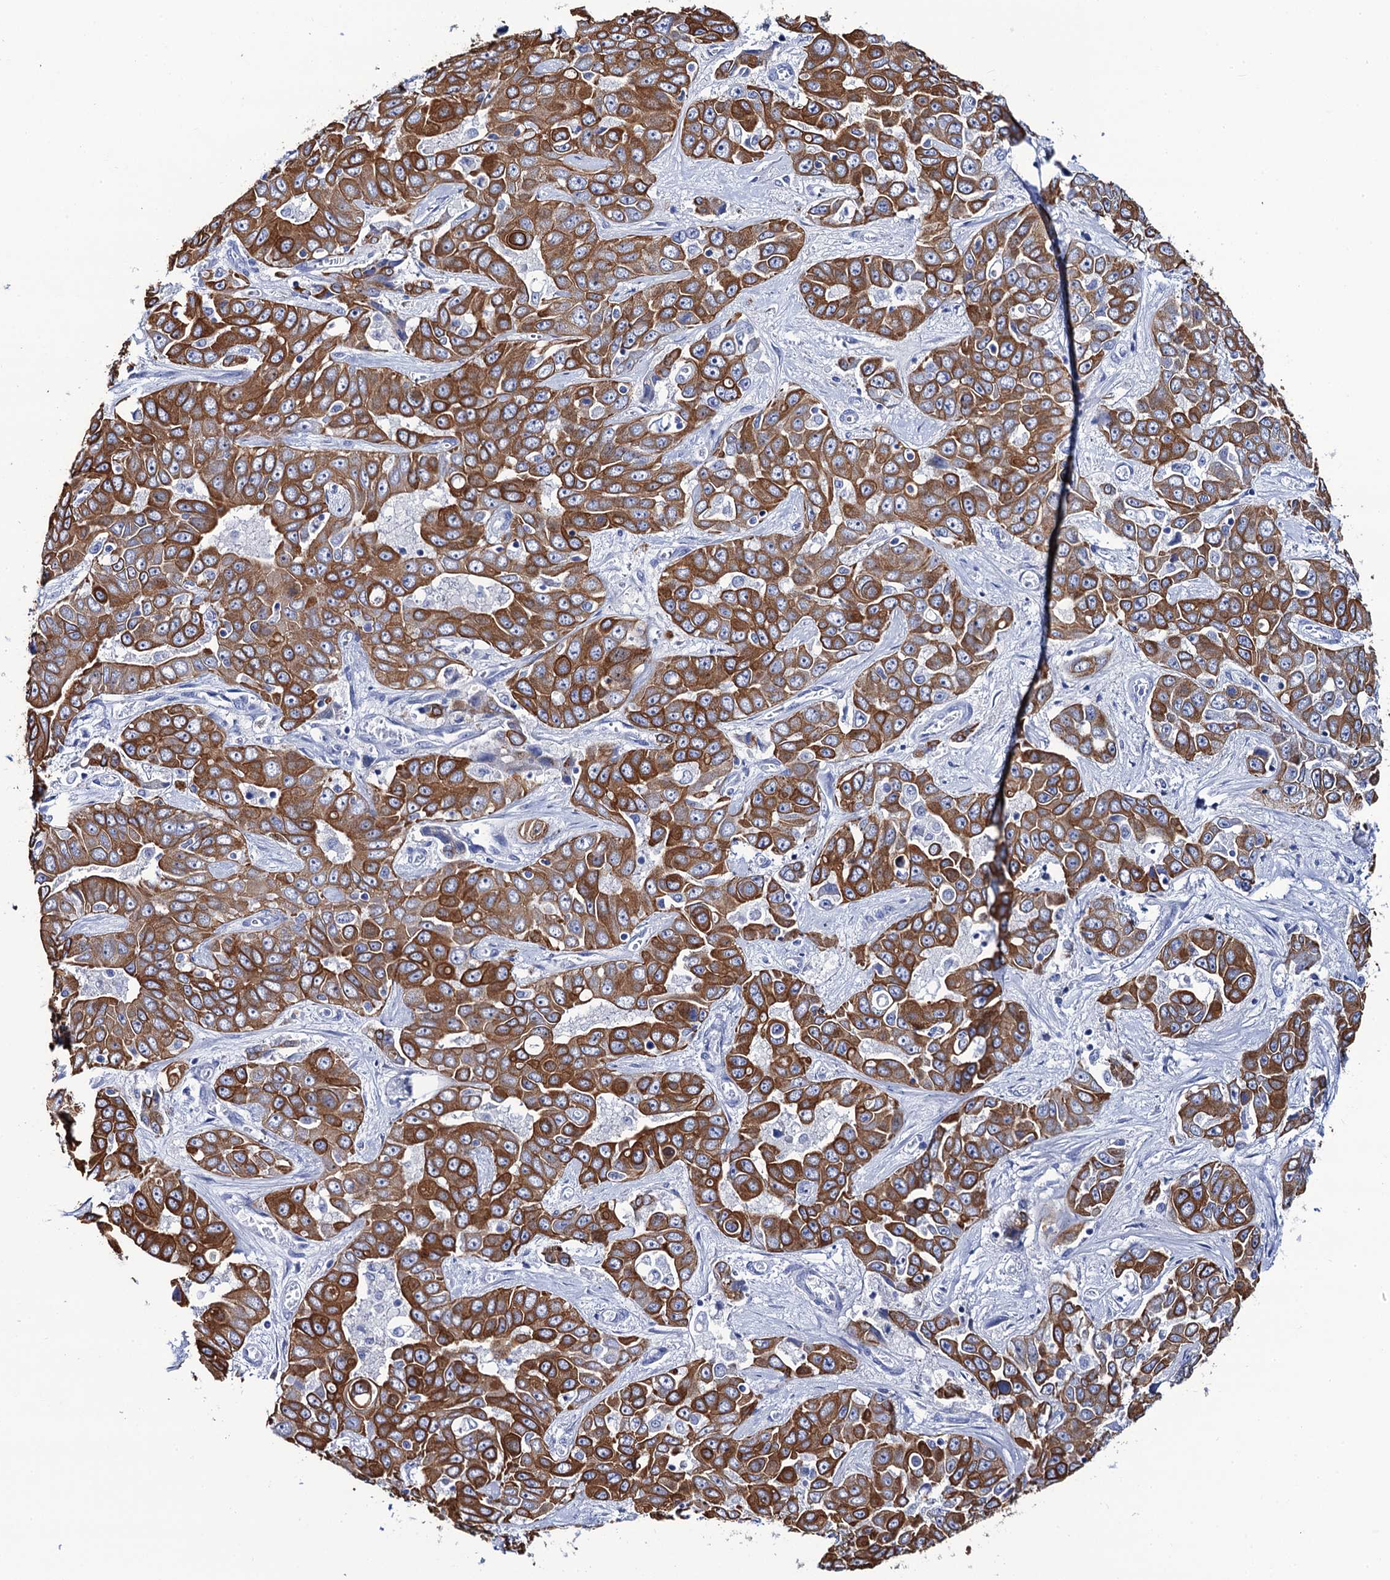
{"staining": {"intensity": "strong", "quantity": ">75%", "location": "cytoplasmic/membranous"}, "tissue": "liver cancer", "cell_type": "Tumor cells", "image_type": "cancer", "snomed": [{"axis": "morphology", "description": "Cholangiocarcinoma"}, {"axis": "topography", "description": "Liver"}], "caption": "A photomicrograph of liver cholangiocarcinoma stained for a protein reveals strong cytoplasmic/membranous brown staining in tumor cells.", "gene": "RAB3IP", "patient": {"sex": "female", "age": 52}}